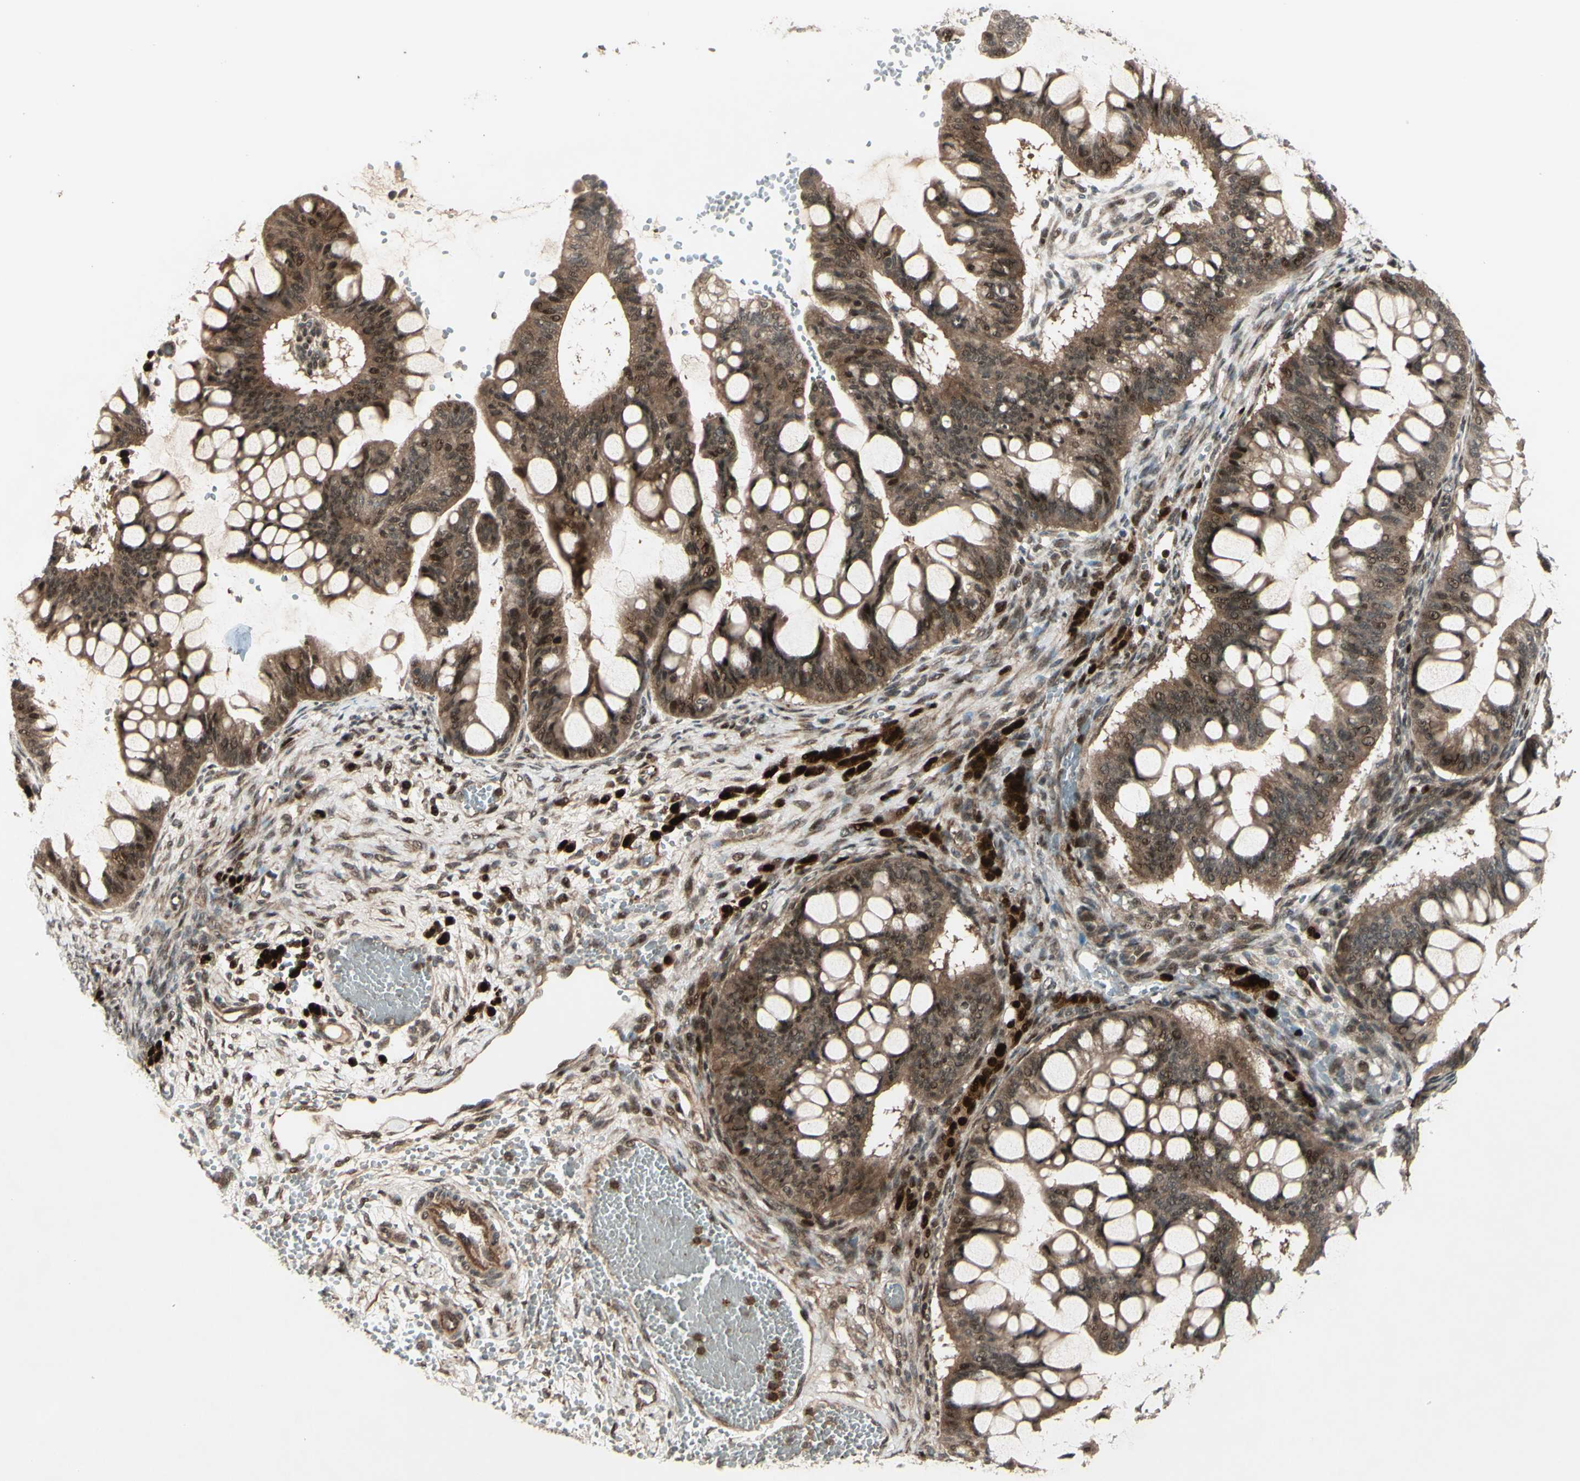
{"staining": {"intensity": "moderate", "quantity": ">75%", "location": "cytoplasmic/membranous,nuclear"}, "tissue": "ovarian cancer", "cell_type": "Tumor cells", "image_type": "cancer", "snomed": [{"axis": "morphology", "description": "Cystadenocarcinoma, mucinous, NOS"}, {"axis": "topography", "description": "Ovary"}], "caption": "IHC image of mucinous cystadenocarcinoma (ovarian) stained for a protein (brown), which shows medium levels of moderate cytoplasmic/membranous and nuclear expression in approximately >75% of tumor cells.", "gene": "MLF2", "patient": {"sex": "female", "age": 73}}